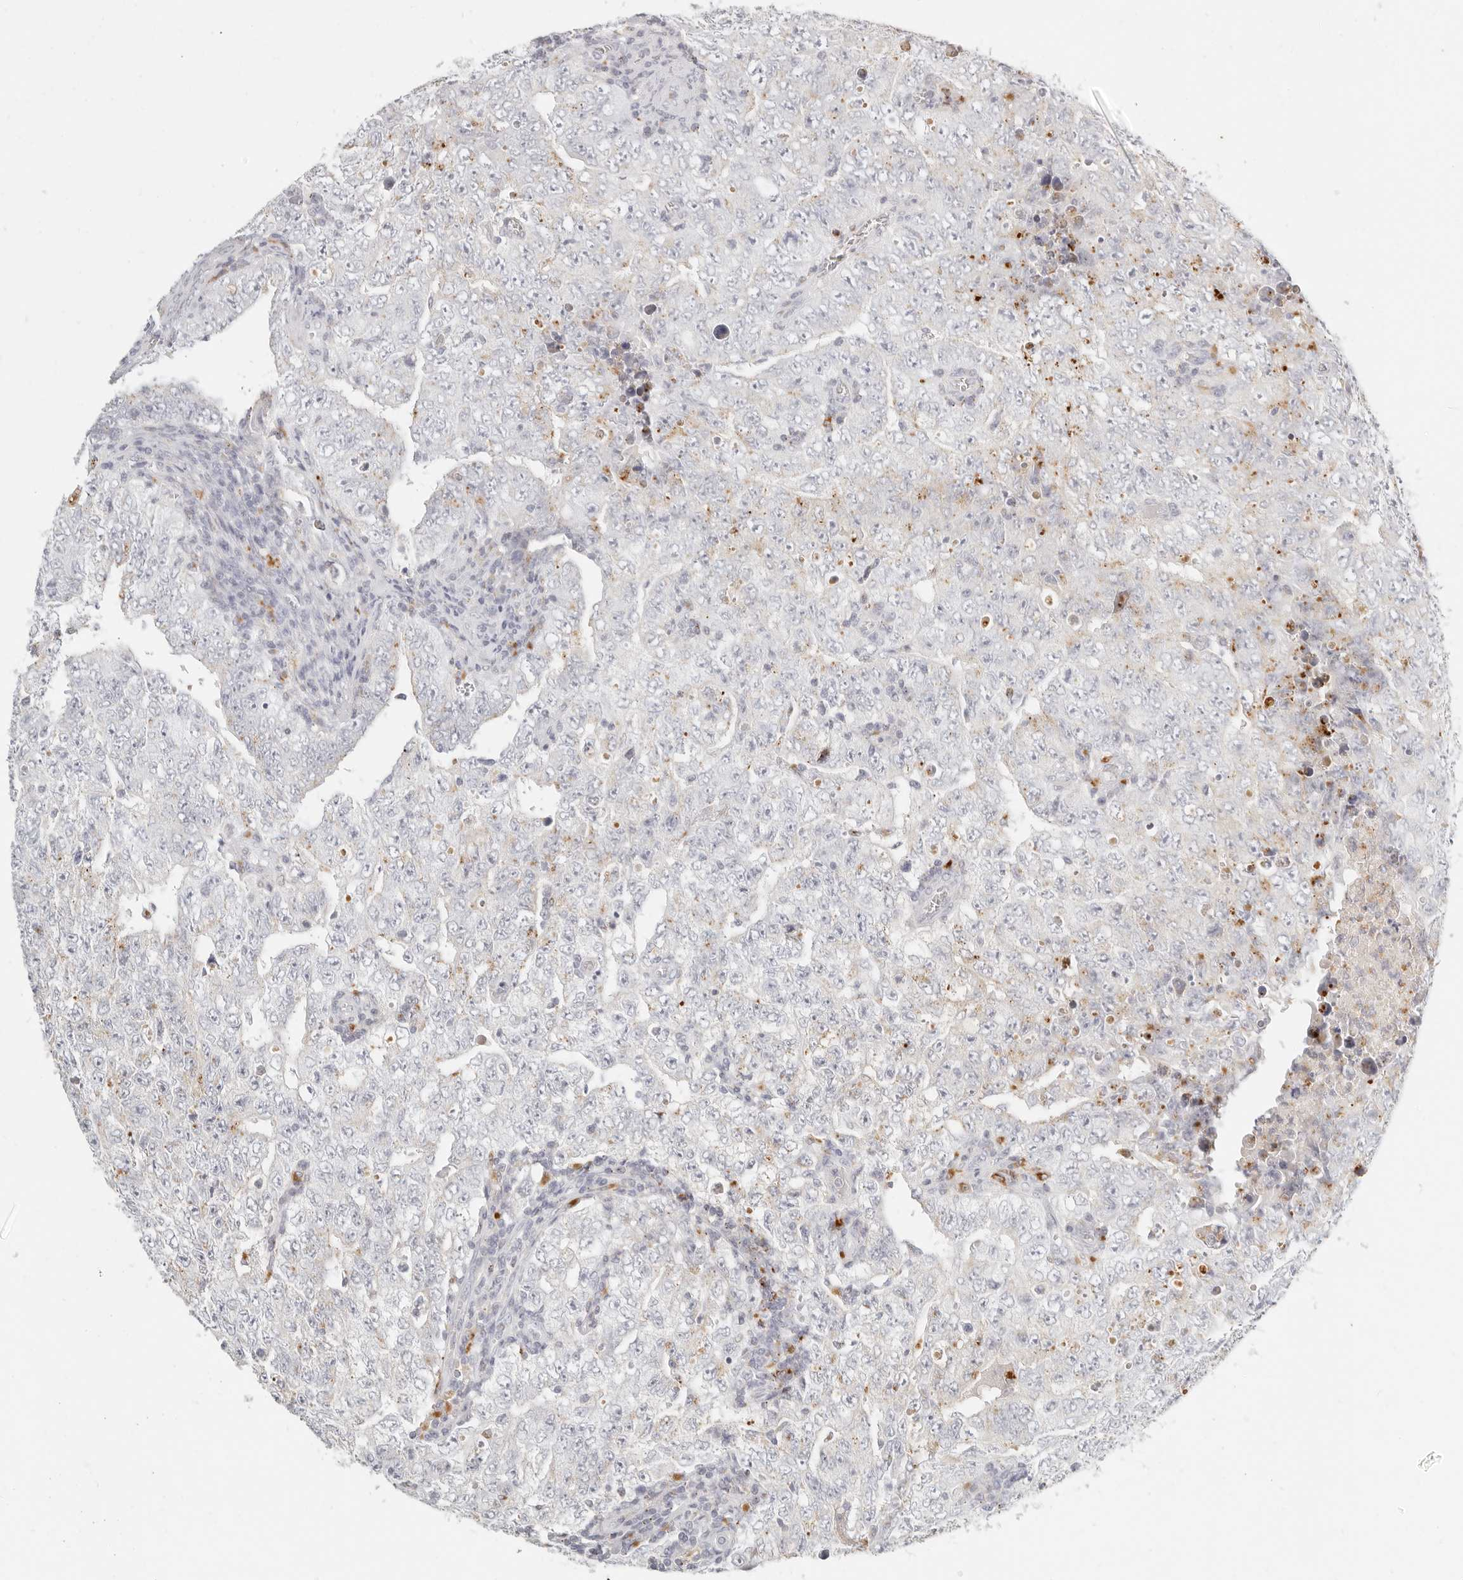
{"staining": {"intensity": "negative", "quantity": "none", "location": "none"}, "tissue": "testis cancer", "cell_type": "Tumor cells", "image_type": "cancer", "snomed": [{"axis": "morphology", "description": "Carcinoma, Embryonal, NOS"}, {"axis": "topography", "description": "Testis"}], "caption": "There is no significant expression in tumor cells of testis cancer. Nuclei are stained in blue.", "gene": "RNASET2", "patient": {"sex": "male", "age": 26}}